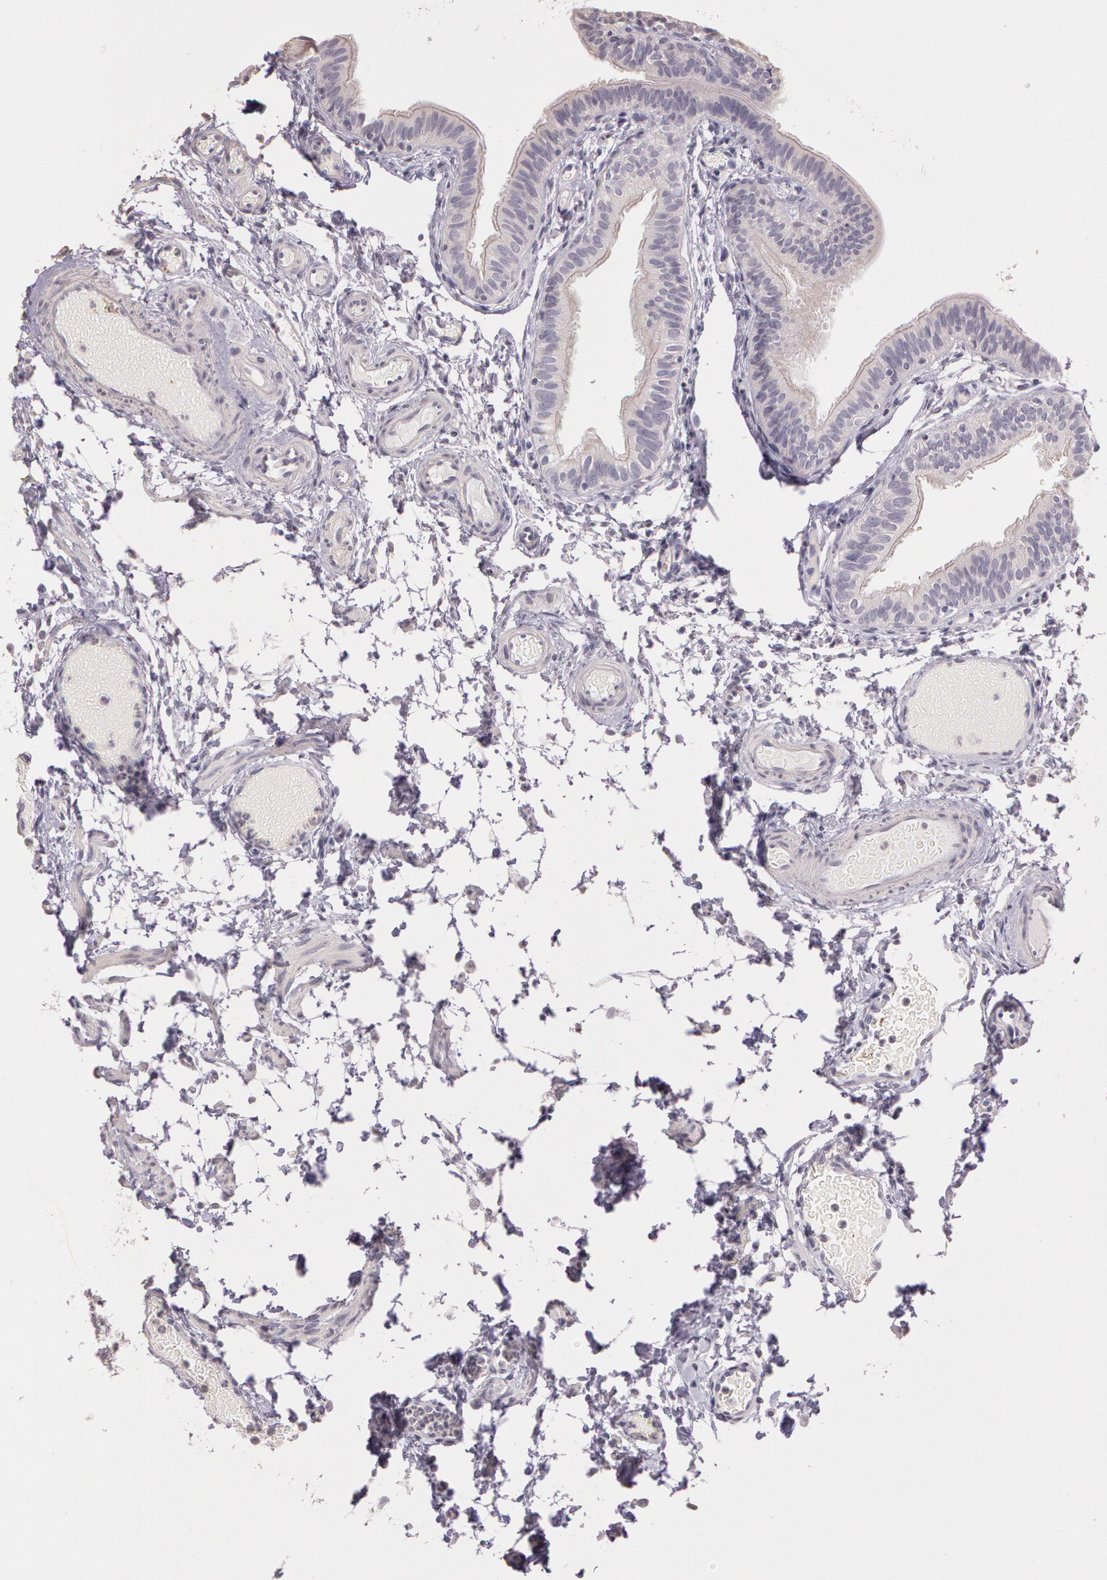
{"staining": {"intensity": "negative", "quantity": "none", "location": "none"}, "tissue": "fallopian tube", "cell_type": "Glandular cells", "image_type": "normal", "snomed": [{"axis": "morphology", "description": "Normal tissue, NOS"}, {"axis": "morphology", "description": "Dermoid, NOS"}, {"axis": "topography", "description": "Fallopian tube"}], "caption": "This photomicrograph is of normal fallopian tube stained with IHC to label a protein in brown with the nuclei are counter-stained blue. There is no expression in glandular cells. (DAB (3,3'-diaminobenzidine) IHC, high magnification).", "gene": "G2E3", "patient": {"sex": "female", "age": 33}}